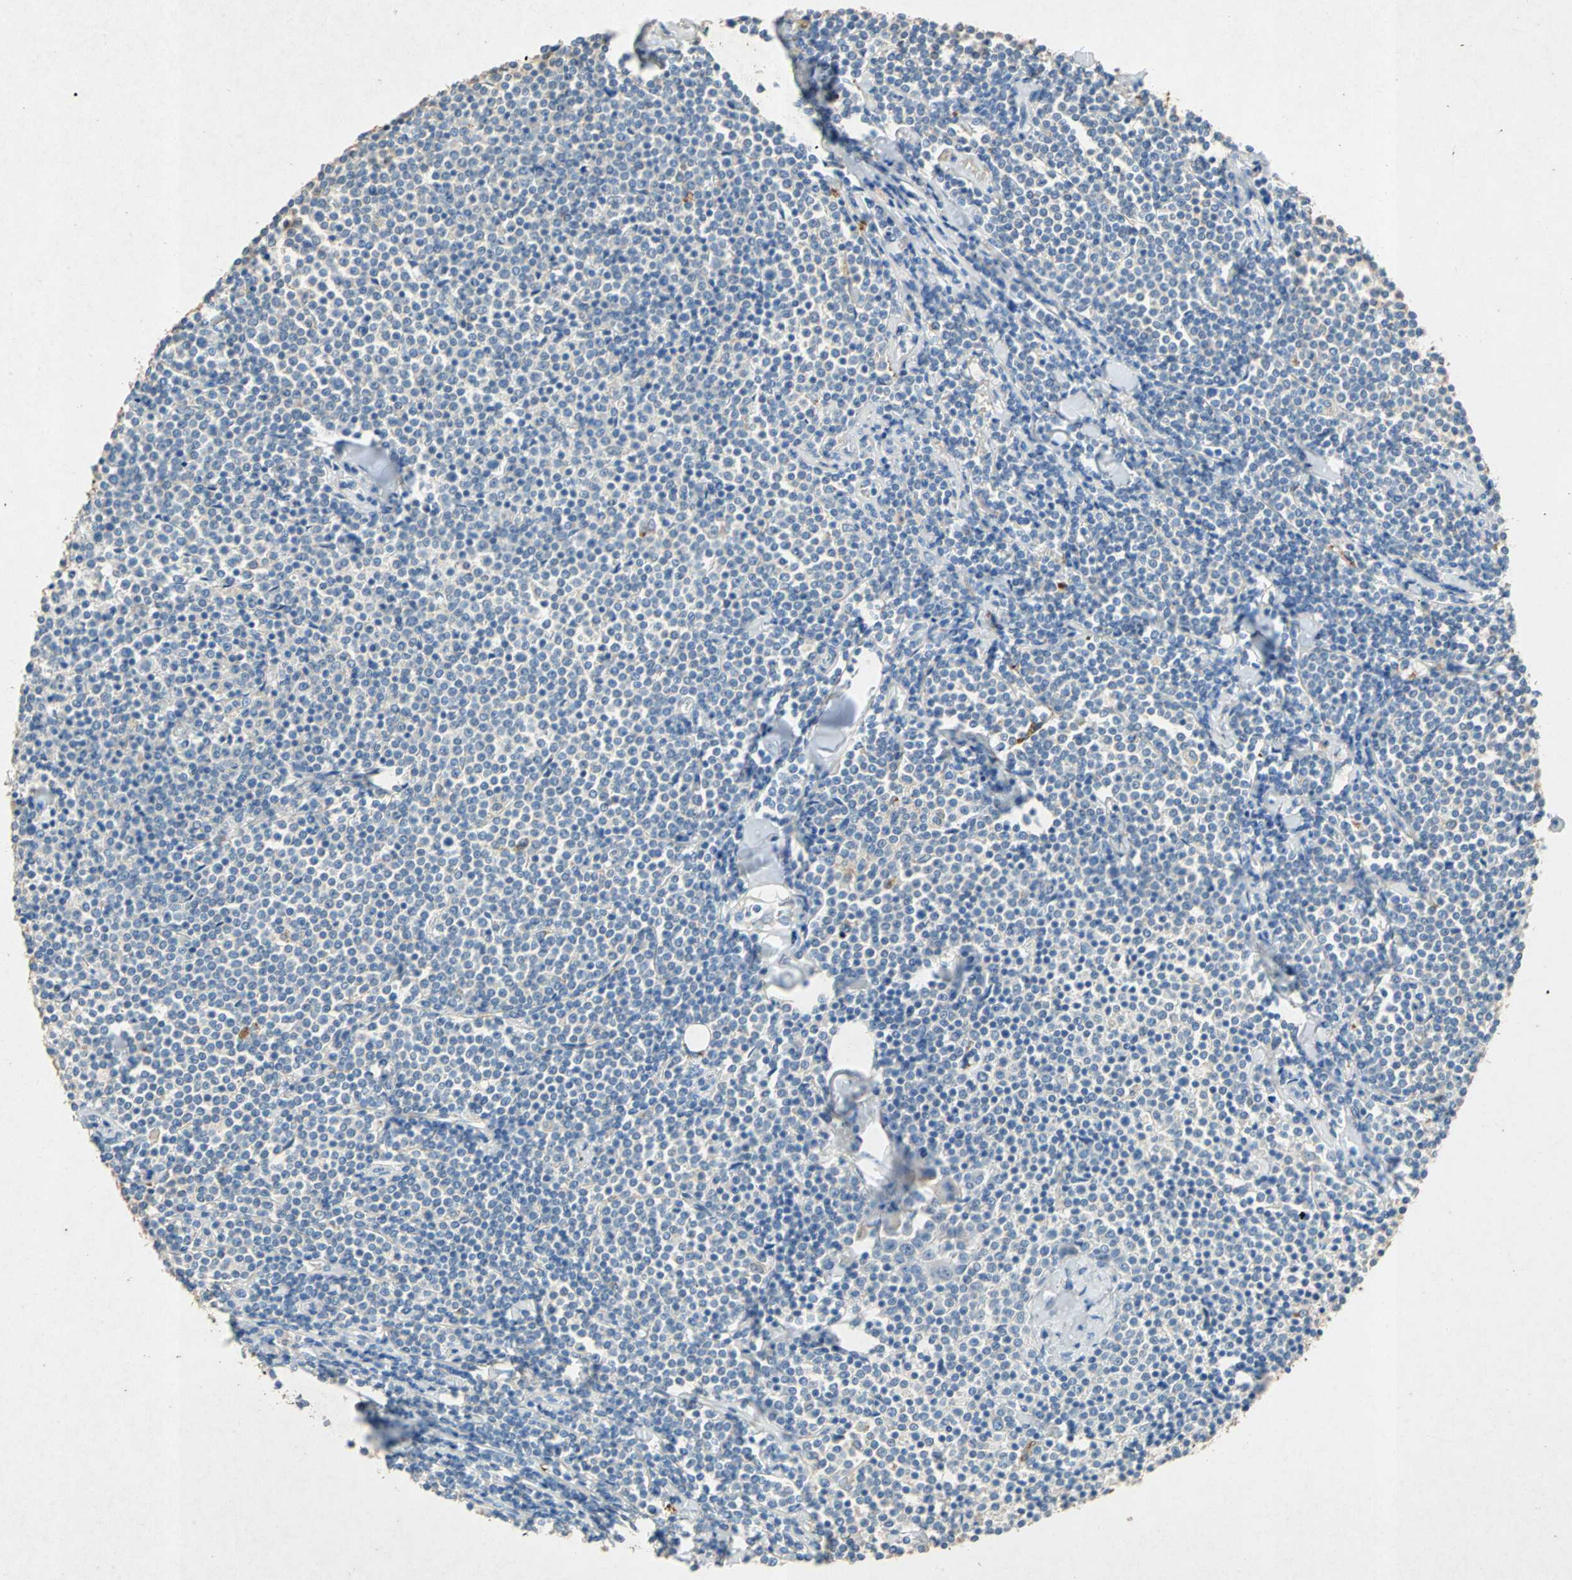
{"staining": {"intensity": "weak", "quantity": "25%-75%", "location": "cytoplasmic/membranous"}, "tissue": "lymphoma", "cell_type": "Tumor cells", "image_type": "cancer", "snomed": [{"axis": "morphology", "description": "Malignant lymphoma, non-Hodgkin's type, Low grade"}, {"axis": "topography", "description": "Soft tissue"}], "caption": "Low-grade malignant lymphoma, non-Hodgkin's type stained with DAB immunohistochemistry (IHC) shows low levels of weak cytoplasmic/membranous positivity in about 25%-75% of tumor cells.", "gene": "ADAMTS5", "patient": {"sex": "male", "age": 92}}